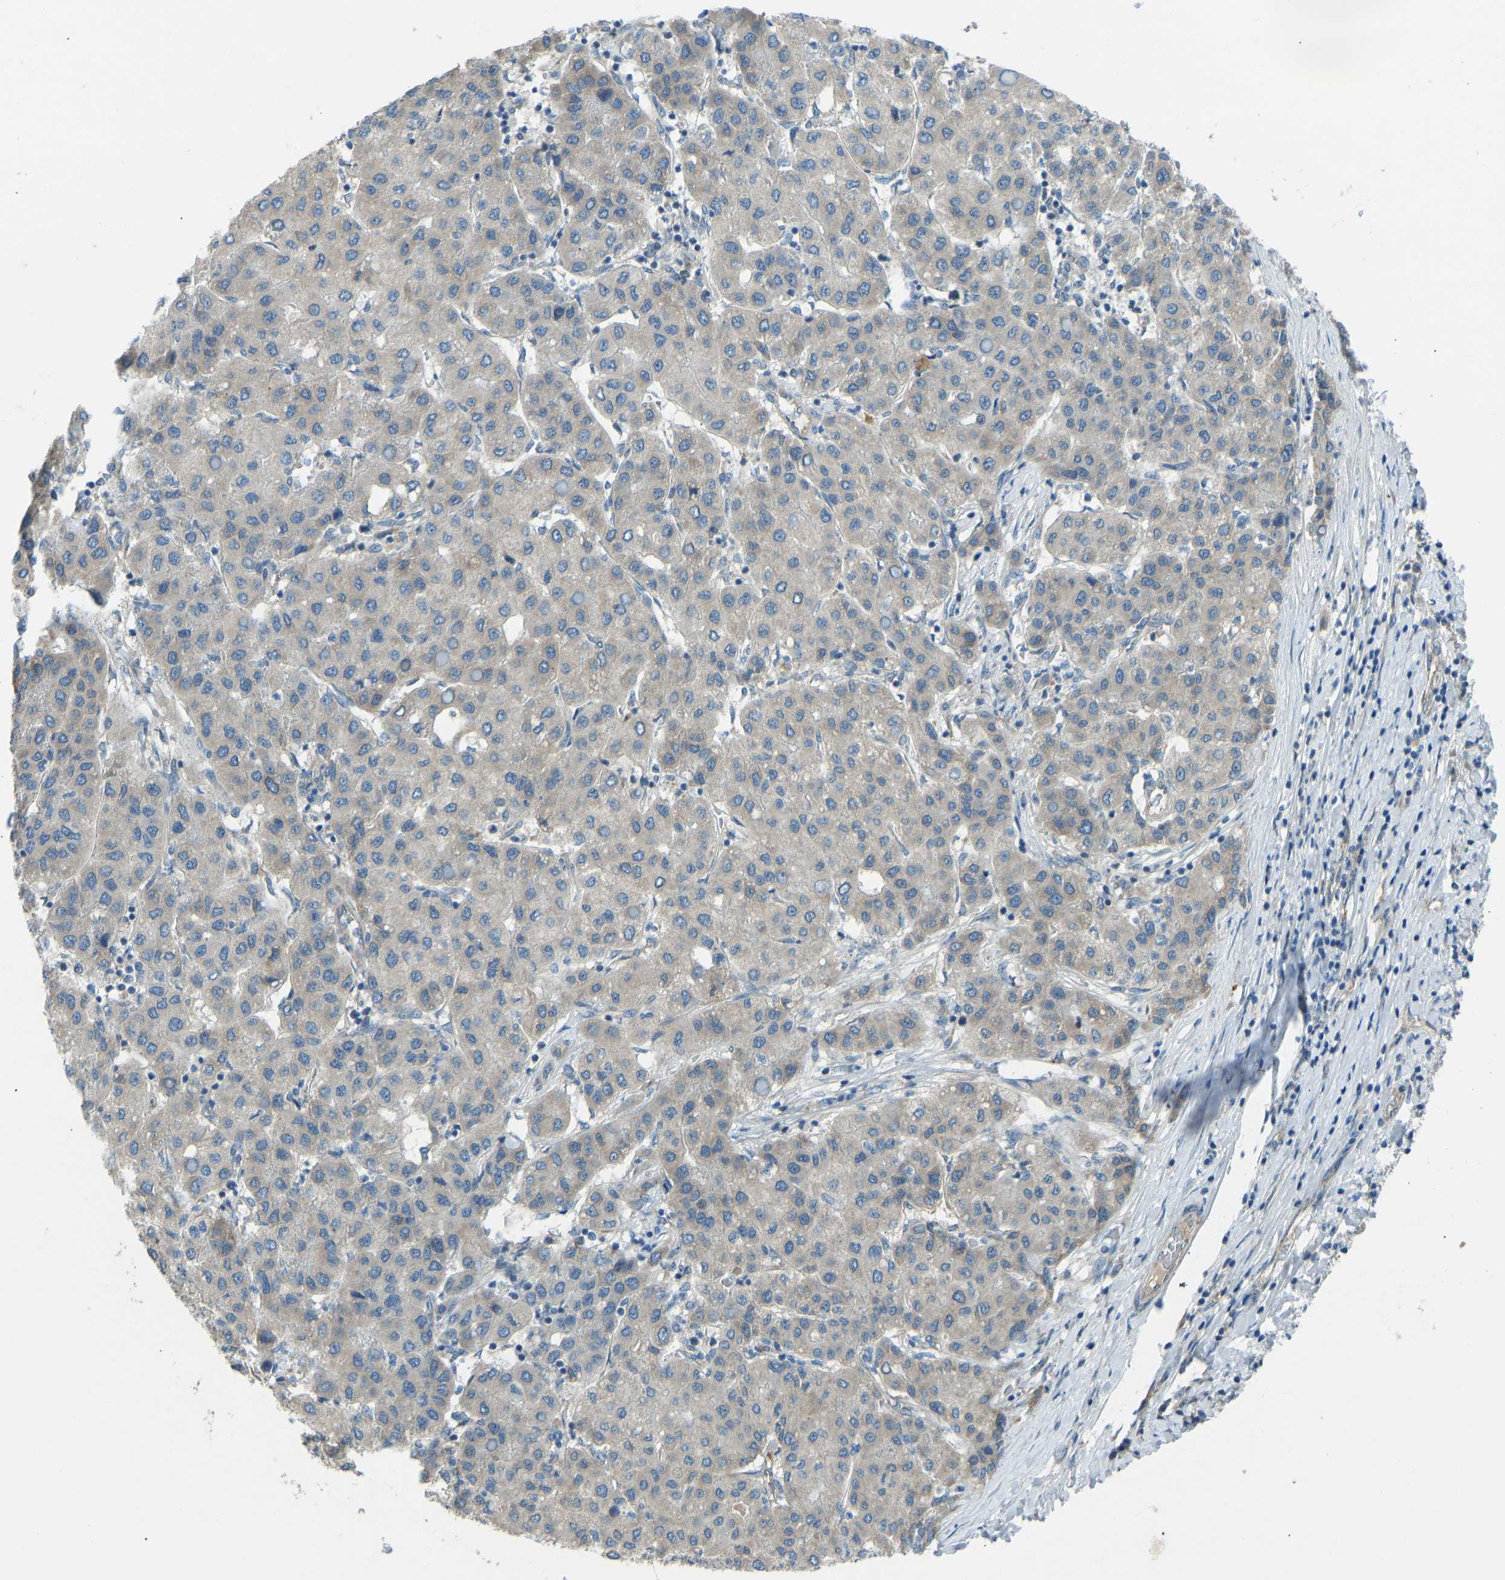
{"staining": {"intensity": "weak", "quantity": ">75%", "location": "cytoplasmic/membranous"}, "tissue": "liver cancer", "cell_type": "Tumor cells", "image_type": "cancer", "snomed": [{"axis": "morphology", "description": "Carcinoma, Hepatocellular, NOS"}, {"axis": "topography", "description": "Liver"}], "caption": "A micrograph of liver cancer (hepatocellular carcinoma) stained for a protein reveals weak cytoplasmic/membranous brown staining in tumor cells. (IHC, brightfield microscopy, high magnification).", "gene": "STAU2", "patient": {"sex": "male", "age": 65}}